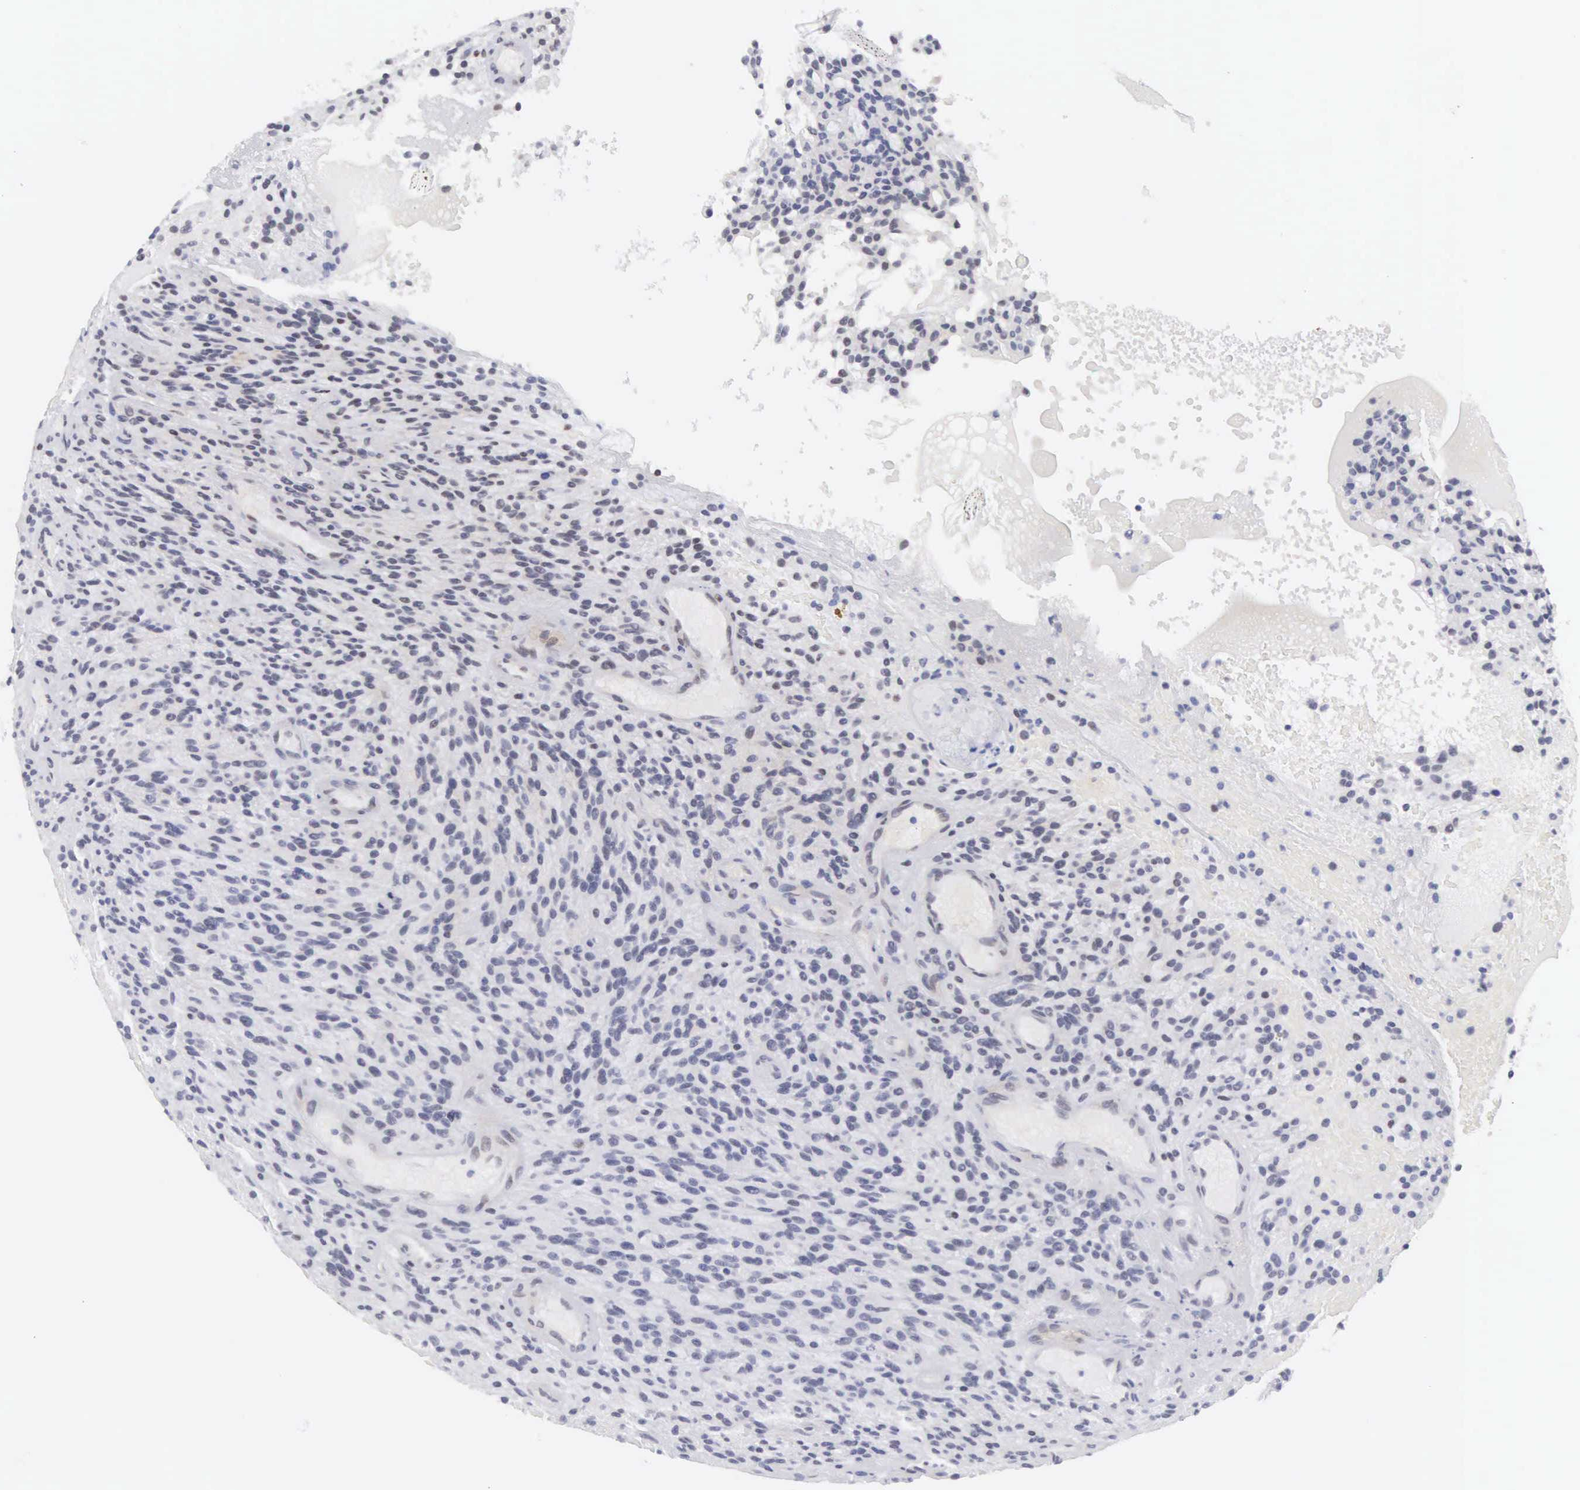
{"staining": {"intensity": "negative", "quantity": "none", "location": "none"}, "tissue": "glioma", "cell_type": "Tumor cells", "image_type": "cancer", "snomed": [{"axis": "morphology", "description": "Glioma, malignant, High grade"}, {"axis": "topography", "description": "Brain"}], "caption": "IHC histopathology image of human malignant glioma (high-grade) stained for a protein (brown), which displays no expression in tumor cells. The staining is performed using DAB brown chromogen with nuclei counter-stained in using hematoxylin.", "gene": "ETV6", "patient": {"sex": "female", "age": 13}}